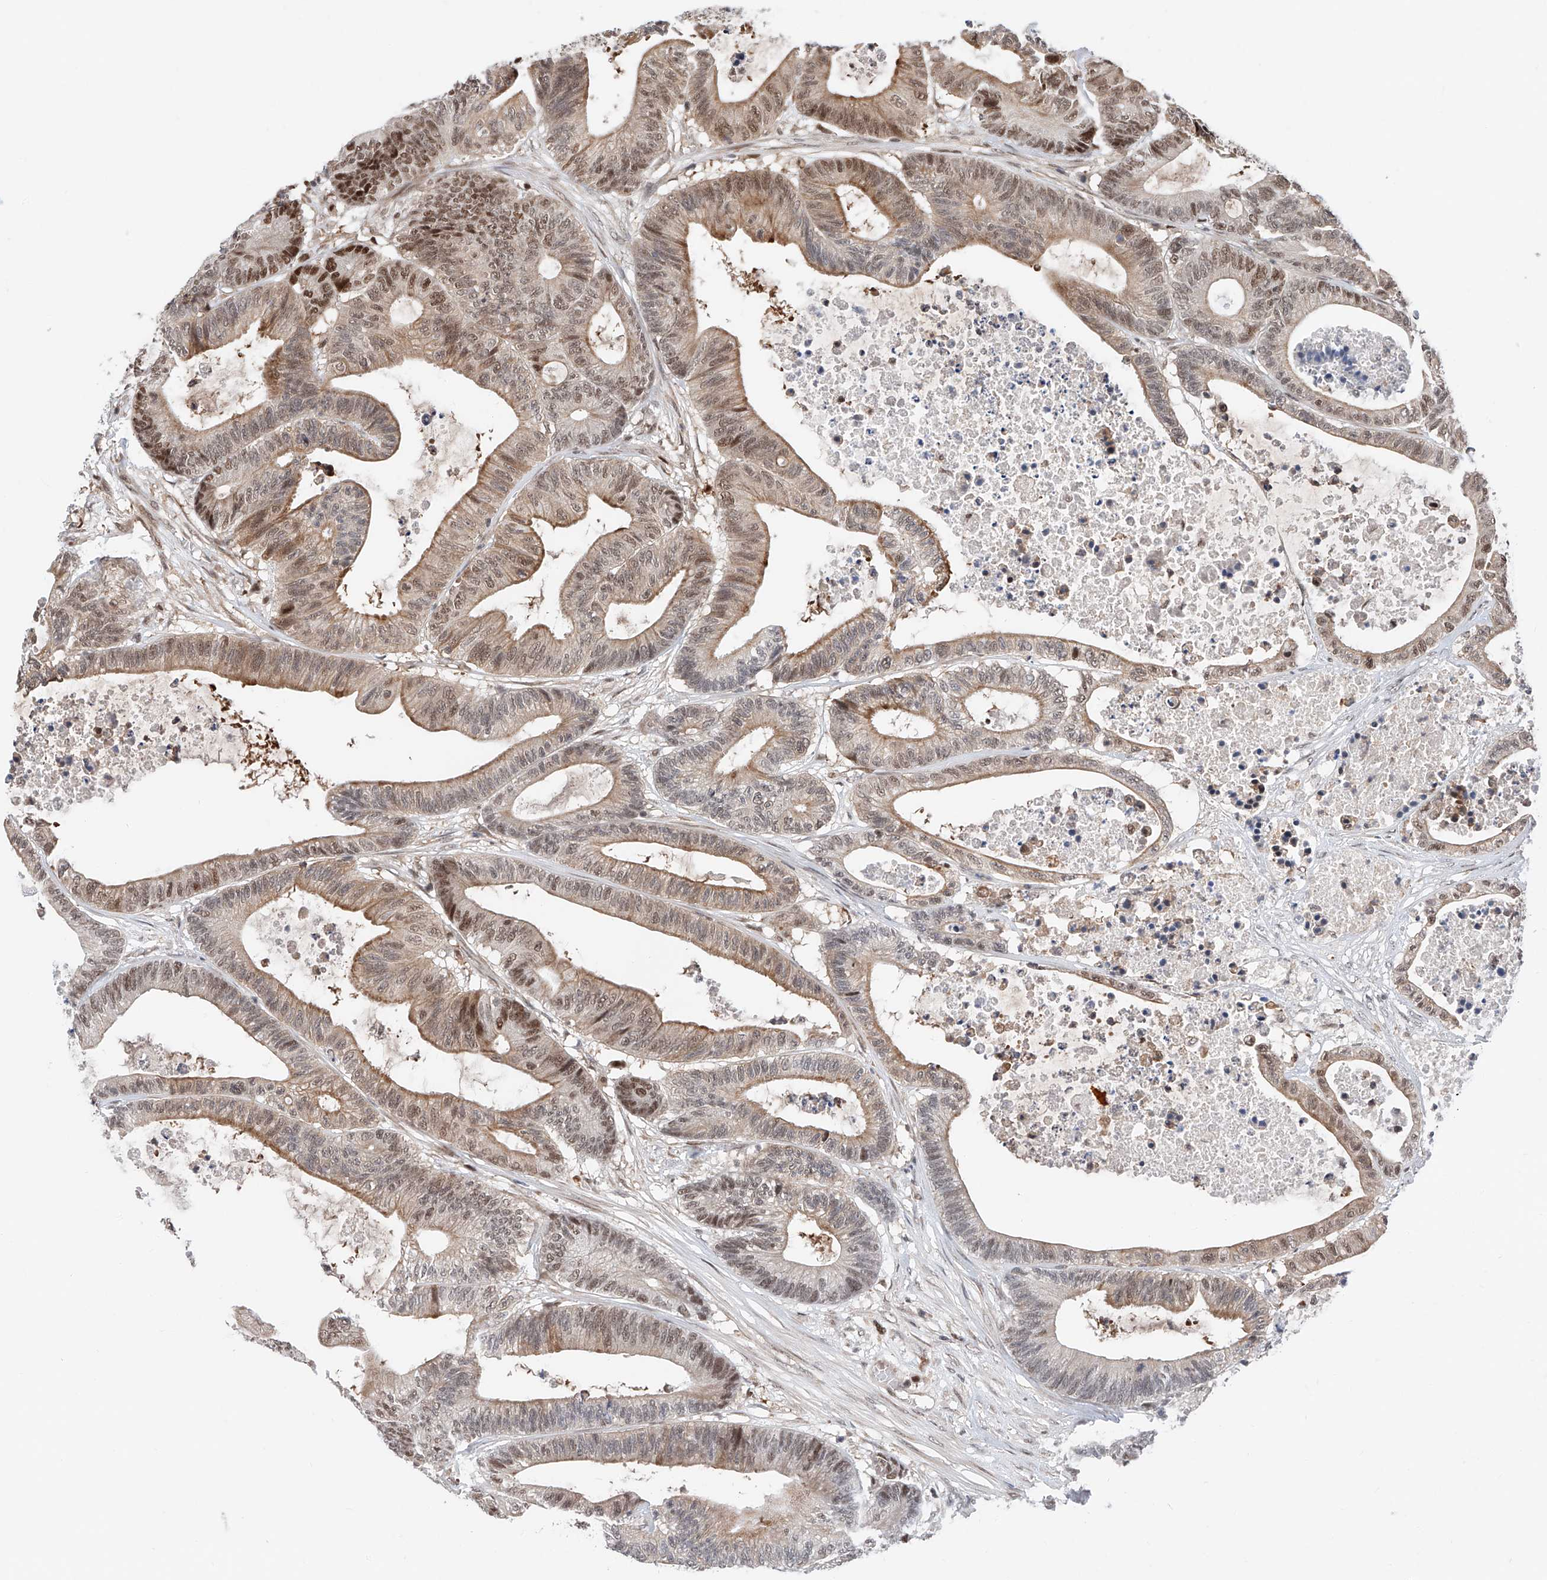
{"staining": {"intensity": "moderate", "quantity": "25%-75%", "location": "cytoplasmic/membranous,nuclear"}, "tissue": "colorectal cancer", "cell_type": "Tumor cells", "image_type": "cancer", "snomed": [{"axis": "morphology", "description": "Adenocarcinoma, NOS"}, {"axis": "topography", "description": "Colon"}], "caption": "The image demonstrates a brown stain indicating the presence of a protein in the cytoplasmic/membranous and nuclear of tumor cells in colorectal cancer. Nuclei are stained in blue.", "gene": "SNRNP200", "patient": {"sex": "female", "age": 84}}